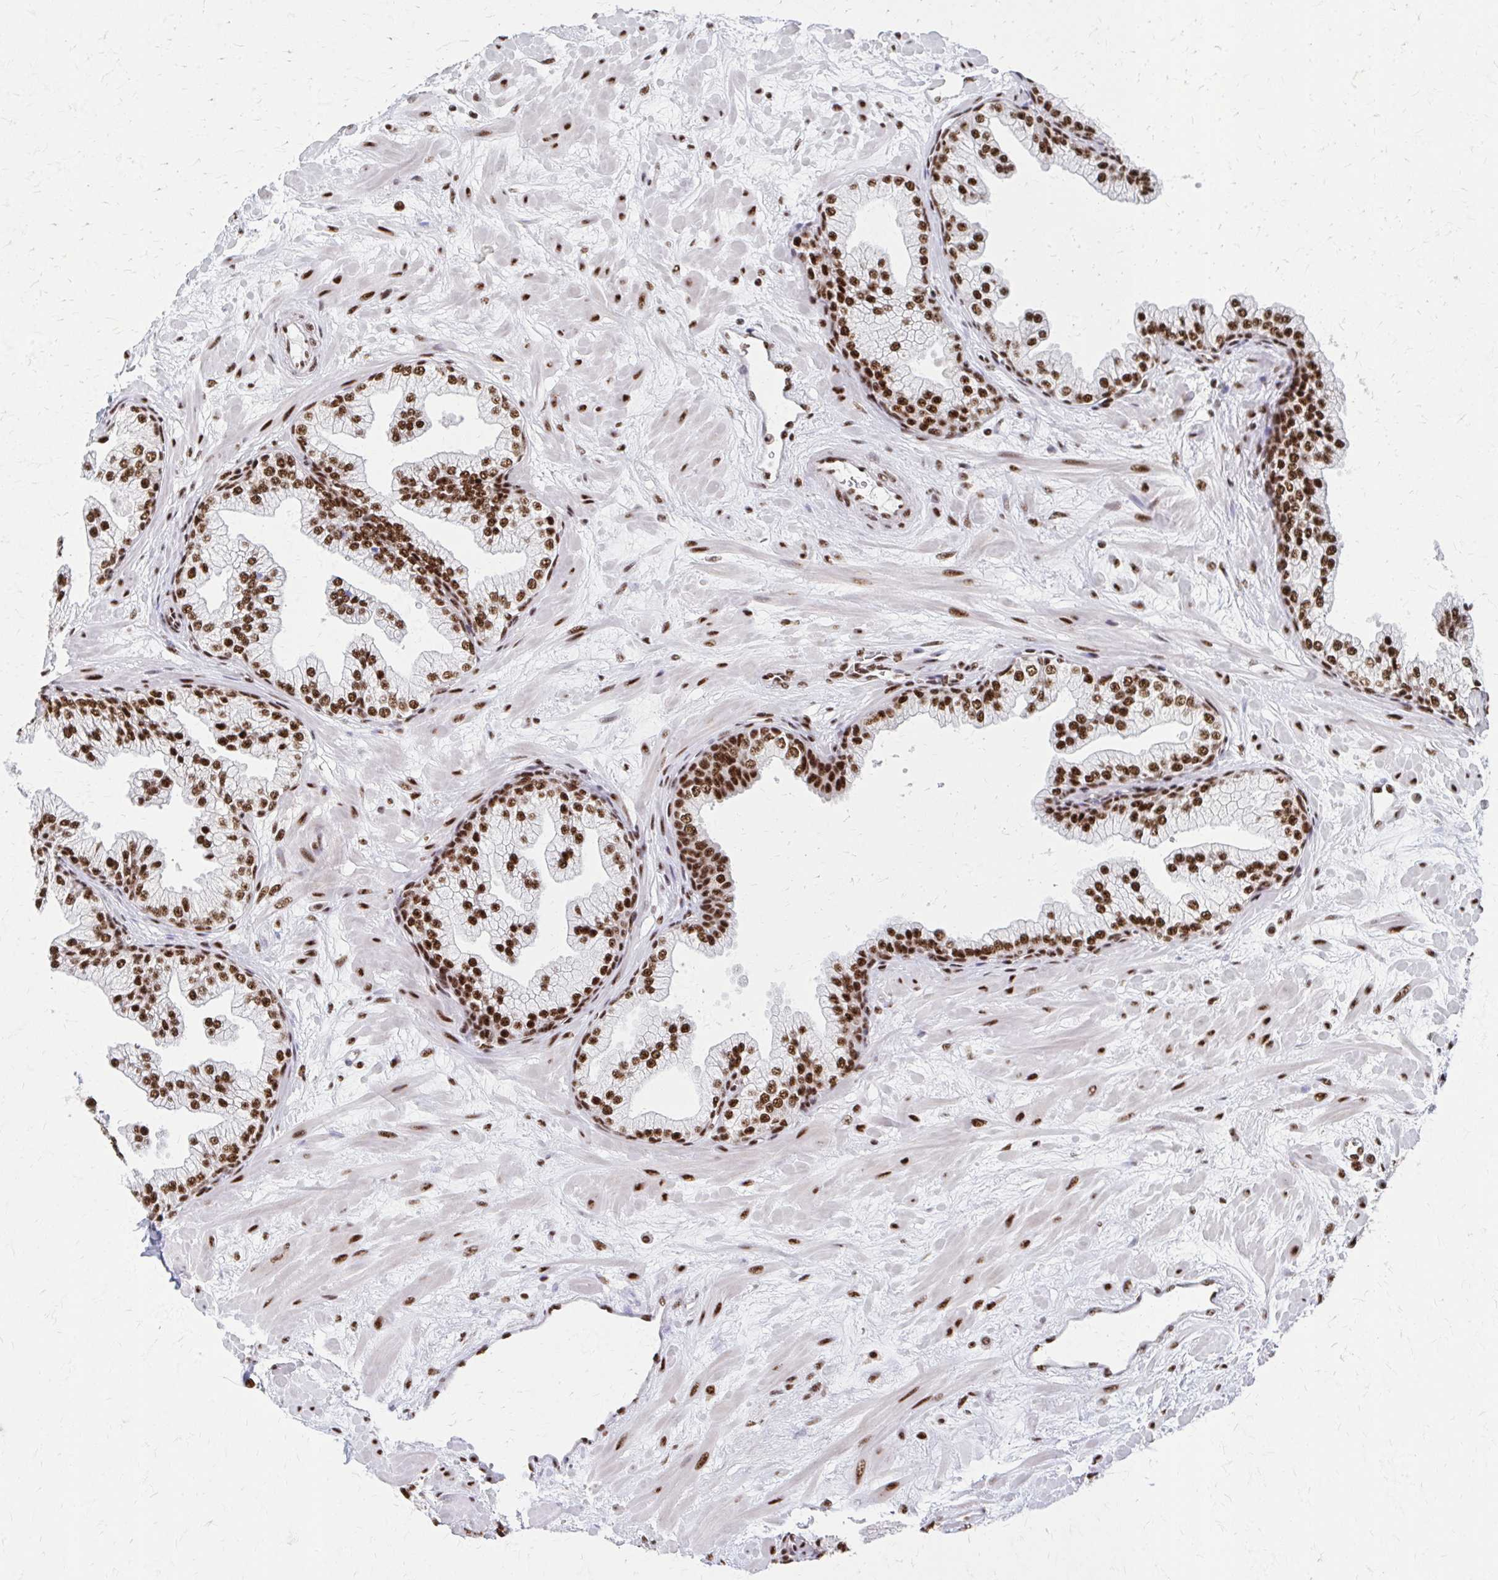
{"staining": {"intensity": "strong", "quantity": ">75%", "location": "nuclear"}, "tissue": "prostate", "cell_type": "Glandular cells", "image_type": "normal", "snomed": [{"axis": "morphology", "description": "Normal tissue, NOS"}, {"axis": "topography", "description": "Prostate"}, {"axis": "topography", "description": "Peripheral nerve tissue"}], "caption": "The immunohistochemical stain shows strong nuclear positivity in glandular cells of unremarkable prostate.", "gene": "CNKSR3", "patient": {"sex": "male", "age": 61}}